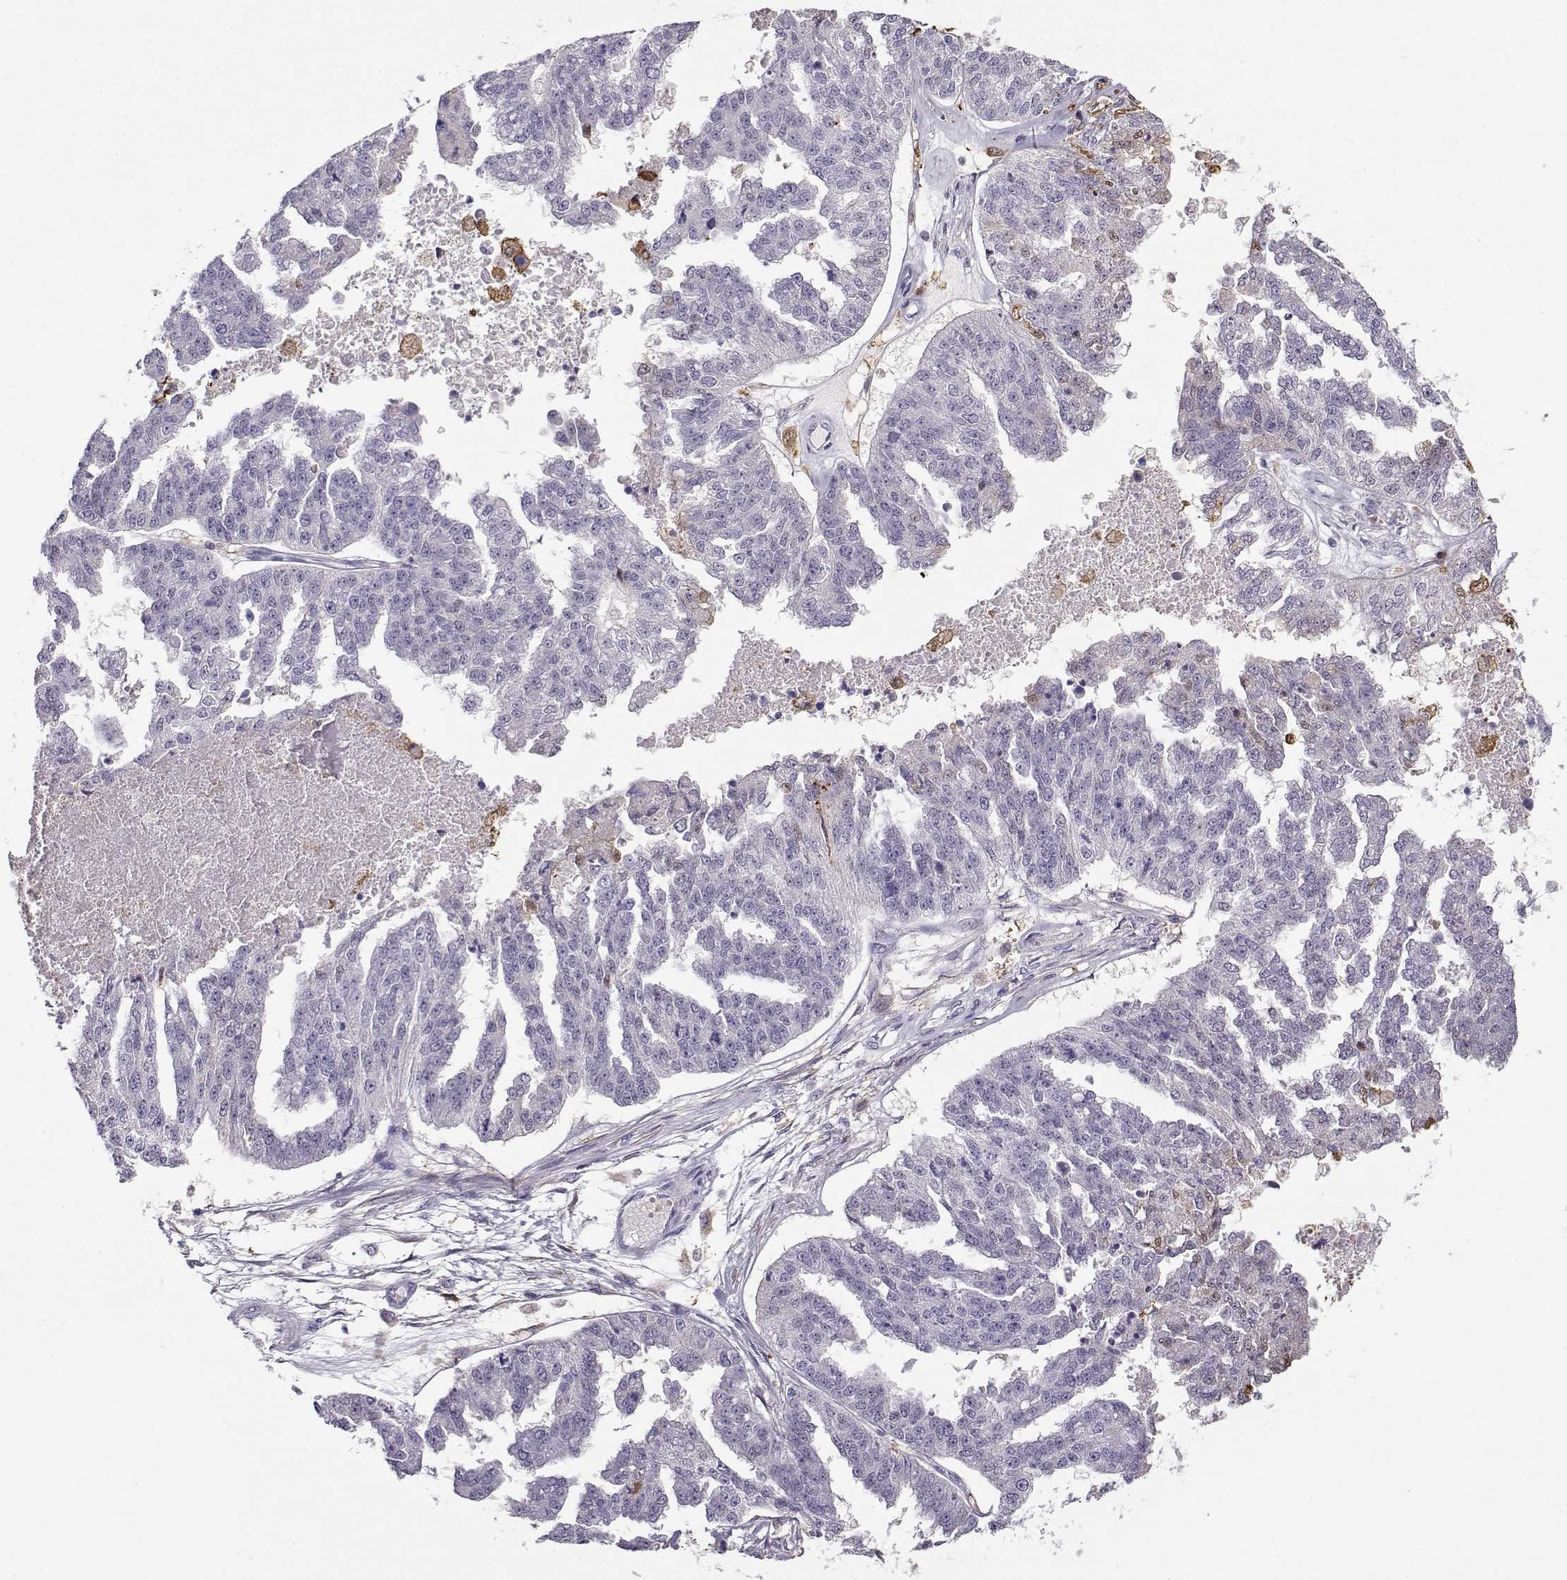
{"staining": {"intensity": "negative", "quantity": "none", "location": "none"}, "tissue": "ovarian cancer", "cell_type": "Tumor cells", "image_type": "cancer", "snomed": [{"axis": "morphology", "description": "Cystadenocarcinoma, serous, NOS"}, {"axis": "topography", "description": "Ovary"}], "caption": "Protein analysis of ovarian cancer exhibits no significant staining in tumor cells.", "gene": "UCP3", "patient": {"sex": "female", "age": 58}}